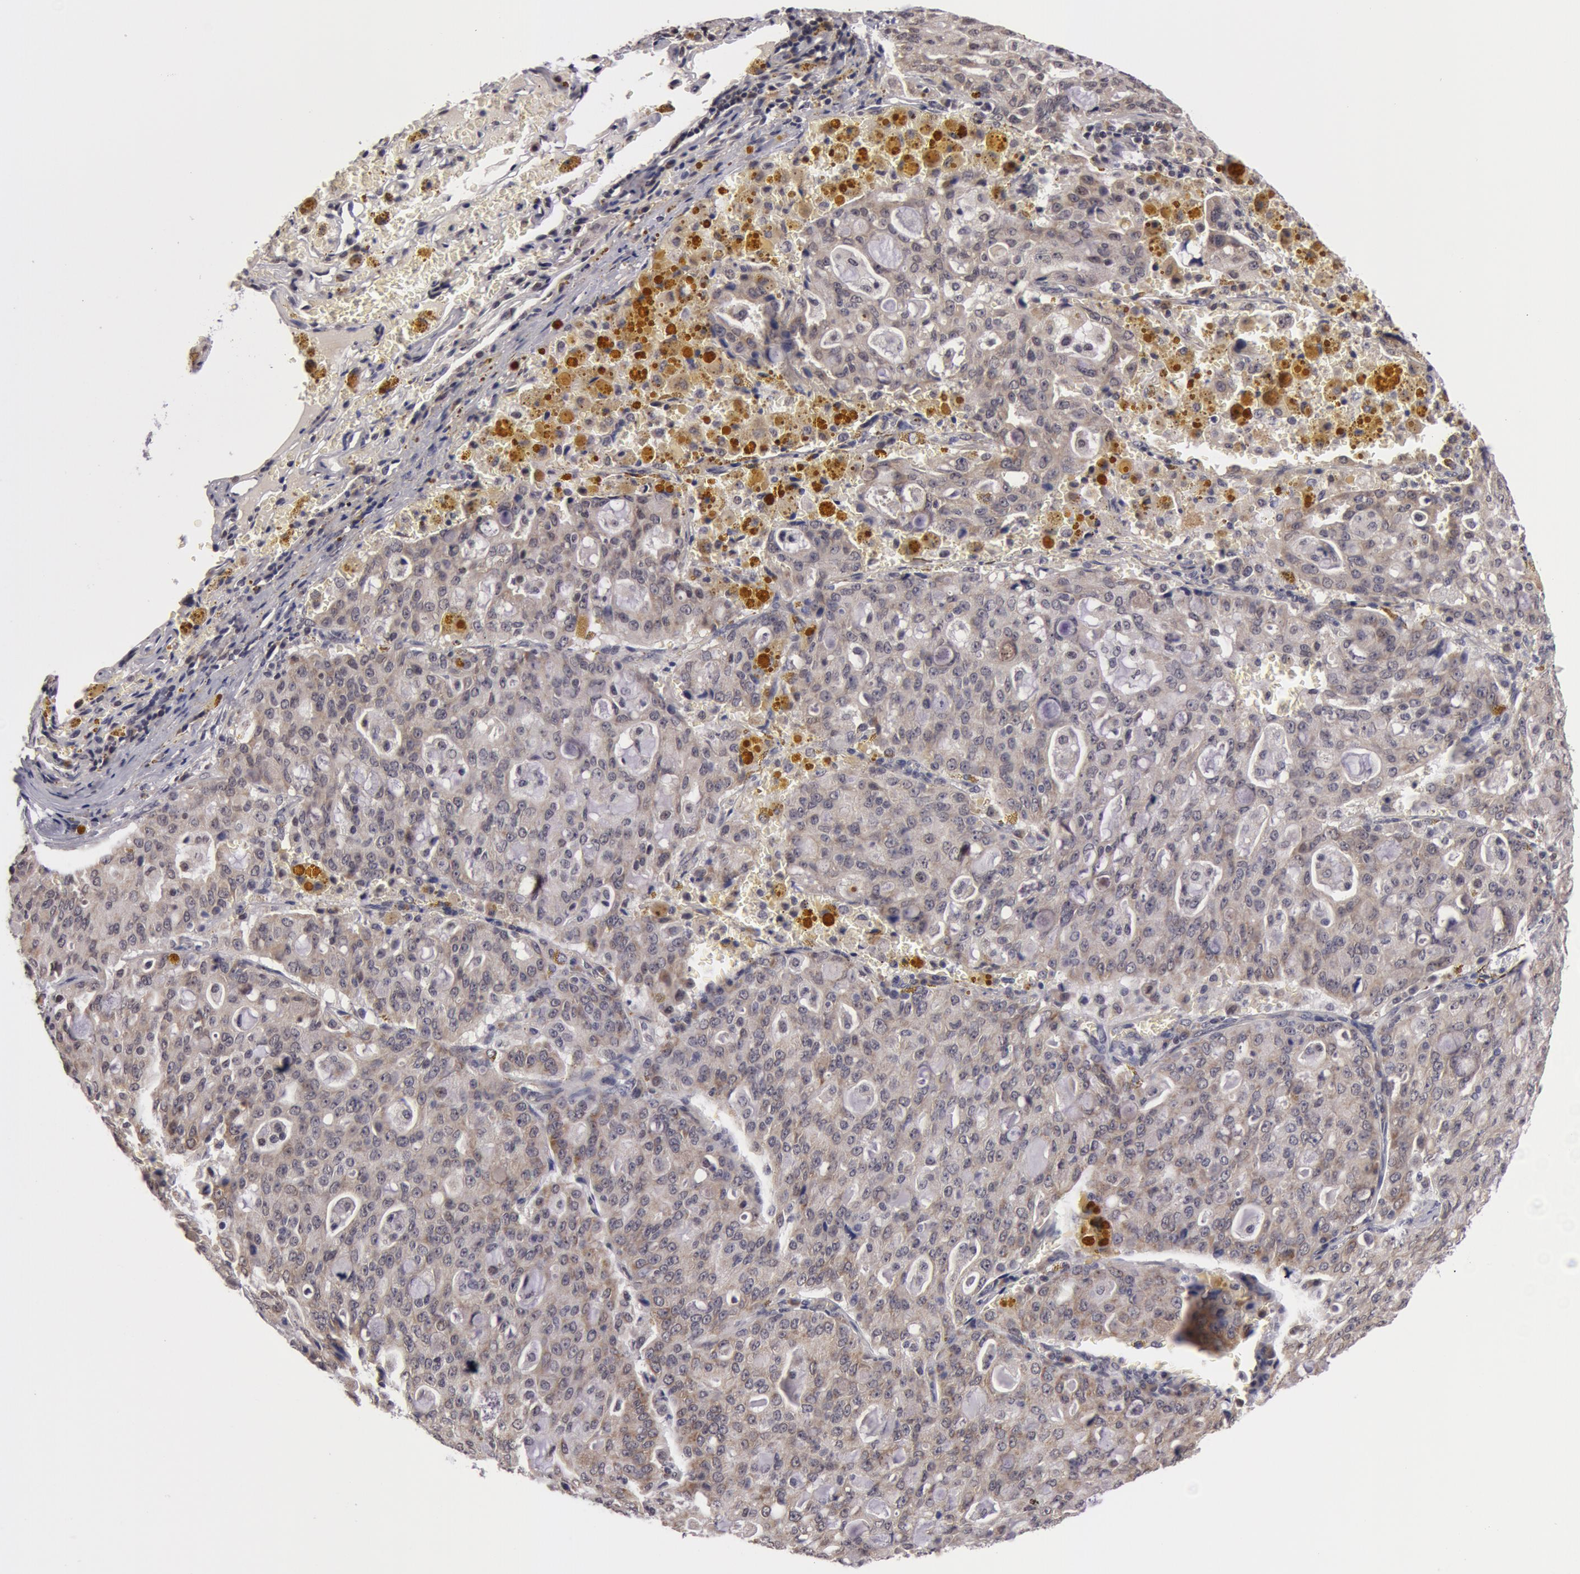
{"staining": {"intensity": "moderate", "quantity": "<25%", "location": "cytoplasmic/membranous"}, "tissue": "lung cancer", "cell_type": "Tumor cells", "image_type": "cancer", "snomed": [{"axis": "morphology", "description": "Adenocarcinoma, NOS"}, {"axis": "topography", "description": "Lung"}], "caption": "Approximately <25% of tumor cells in human lung cancer (adenocarcinoma) demonstrate moderate cytoplasmic/membranous protein staining as visualized by brown immunohistochemical staining.", "gene": "SYTL4", "patient": {"sex": "female", "age": 44}}